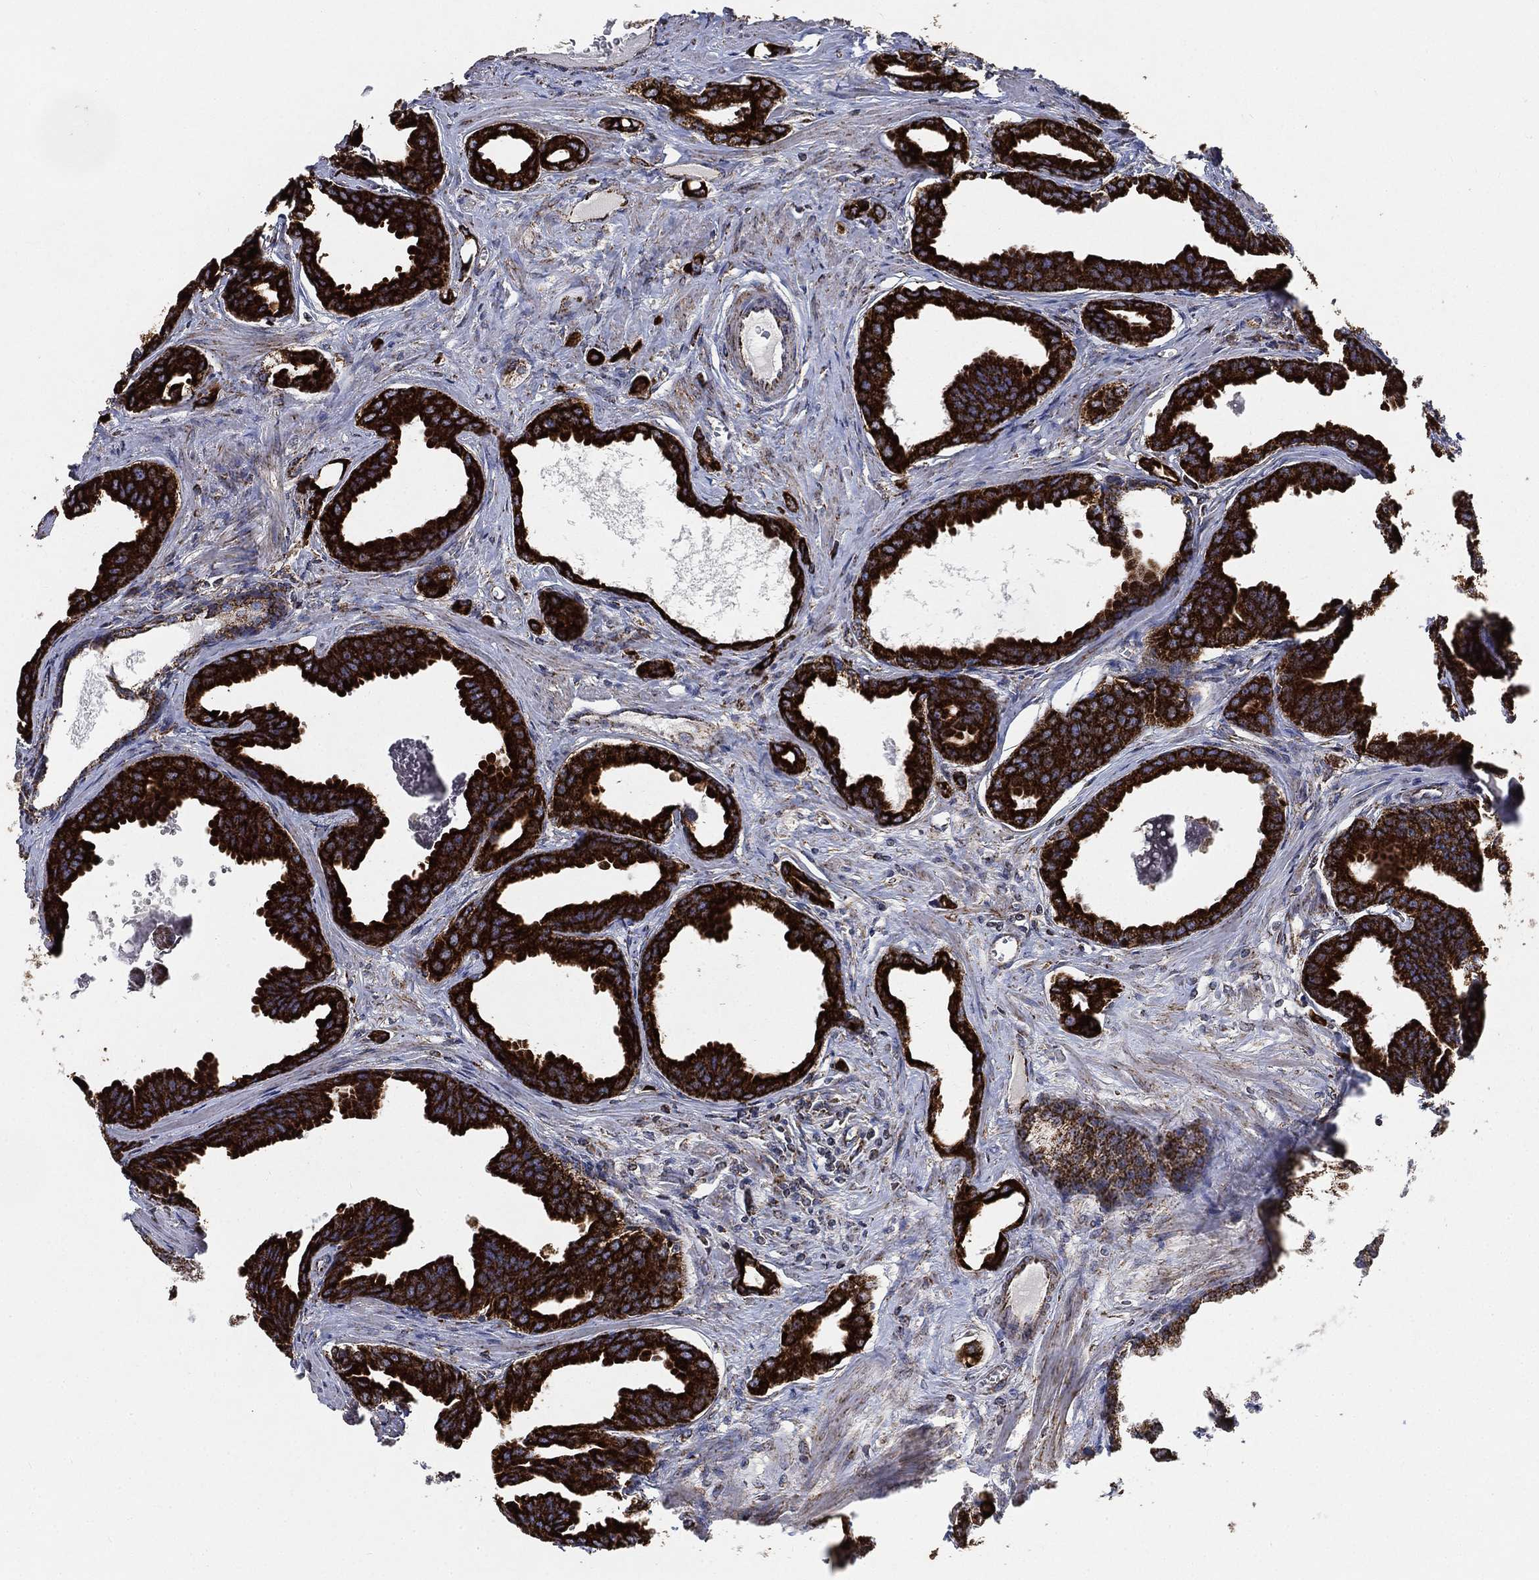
{"staining": {"intensity": "strong", "quantity": ">75%", "location": "cytoplasmic/membranous"}, "tissue": "prostate cancer", "cell_type": "Tumor cells", "image_type": "cancer", "snomed": [{"axis": "morphology", "description": "Adenocarcinoma, NOS"}, {"axis": "topography", "description": "Prostate"}], "caption": "Strong cytoplasmic/membranous protein expression is present in approximately >75% of tumor cells in prostate cancer (adenocarcinoma).", "gene": "SLC38A7", "patient": {"sex": "male", "age": 66}}